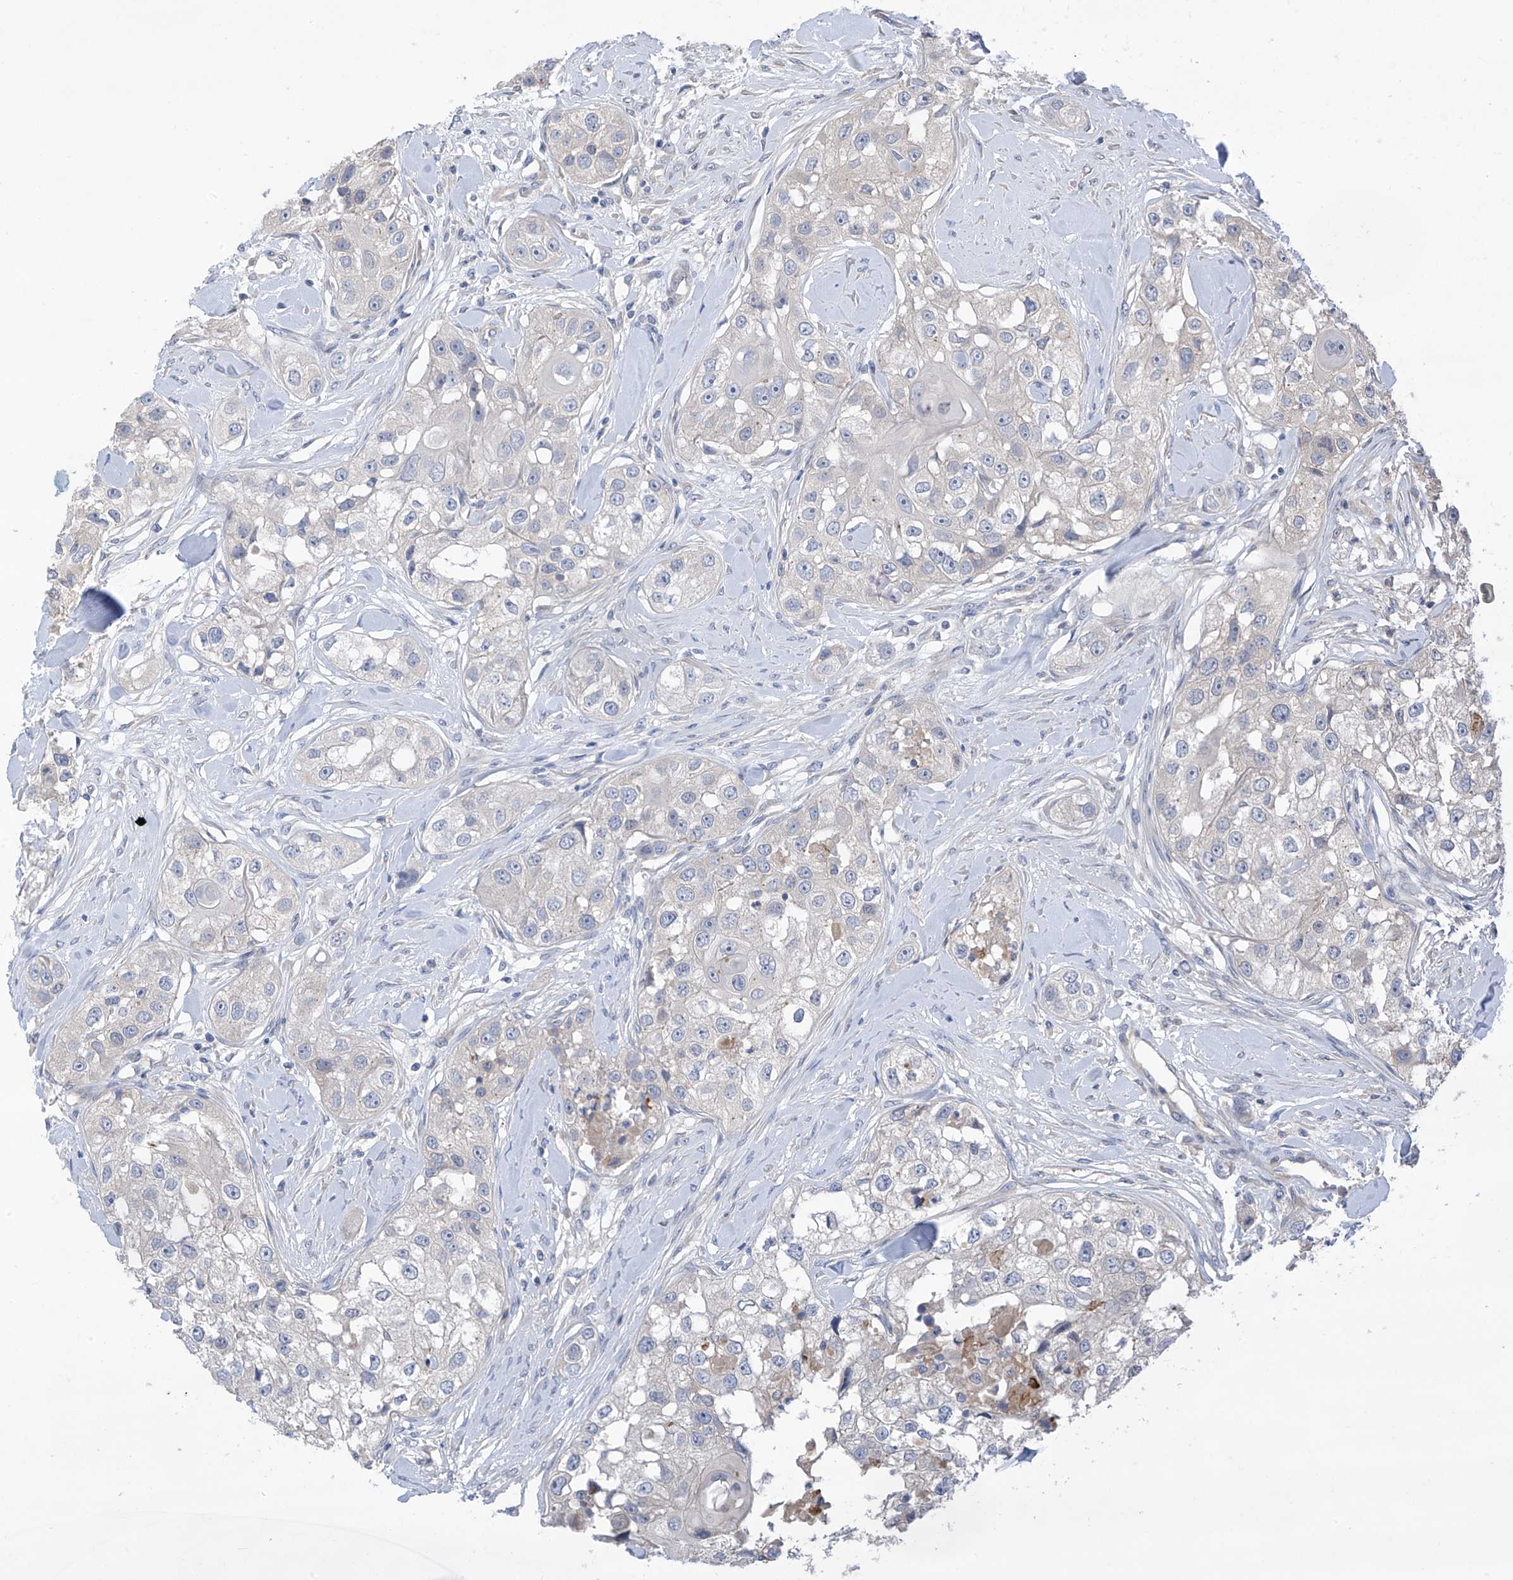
{"staining": {"intensity": "negative", "quantity": "none", "location": "none"}, "tissue": "head and neck cancer", "cell_type": "Tumor cells", "image_type": "cancer", "snomed": [{"axis": "morphology", "description": "Normal tissue, NOS"}, {"axis": "morphology", "description": "Squamous cell carcinoma, NOS"}, {"axis": "topography", "description": "Skeletal muscle"}, {"axis": "topography", "description": "Head-Neck"}], "caption": "A histopathology image of squamous cell carcinoma (head and neck) stained for a protein displays no brown staining in tumor cells.", "gene": "PHACTR4", "patient": {"sex": "male", "age": 51}}